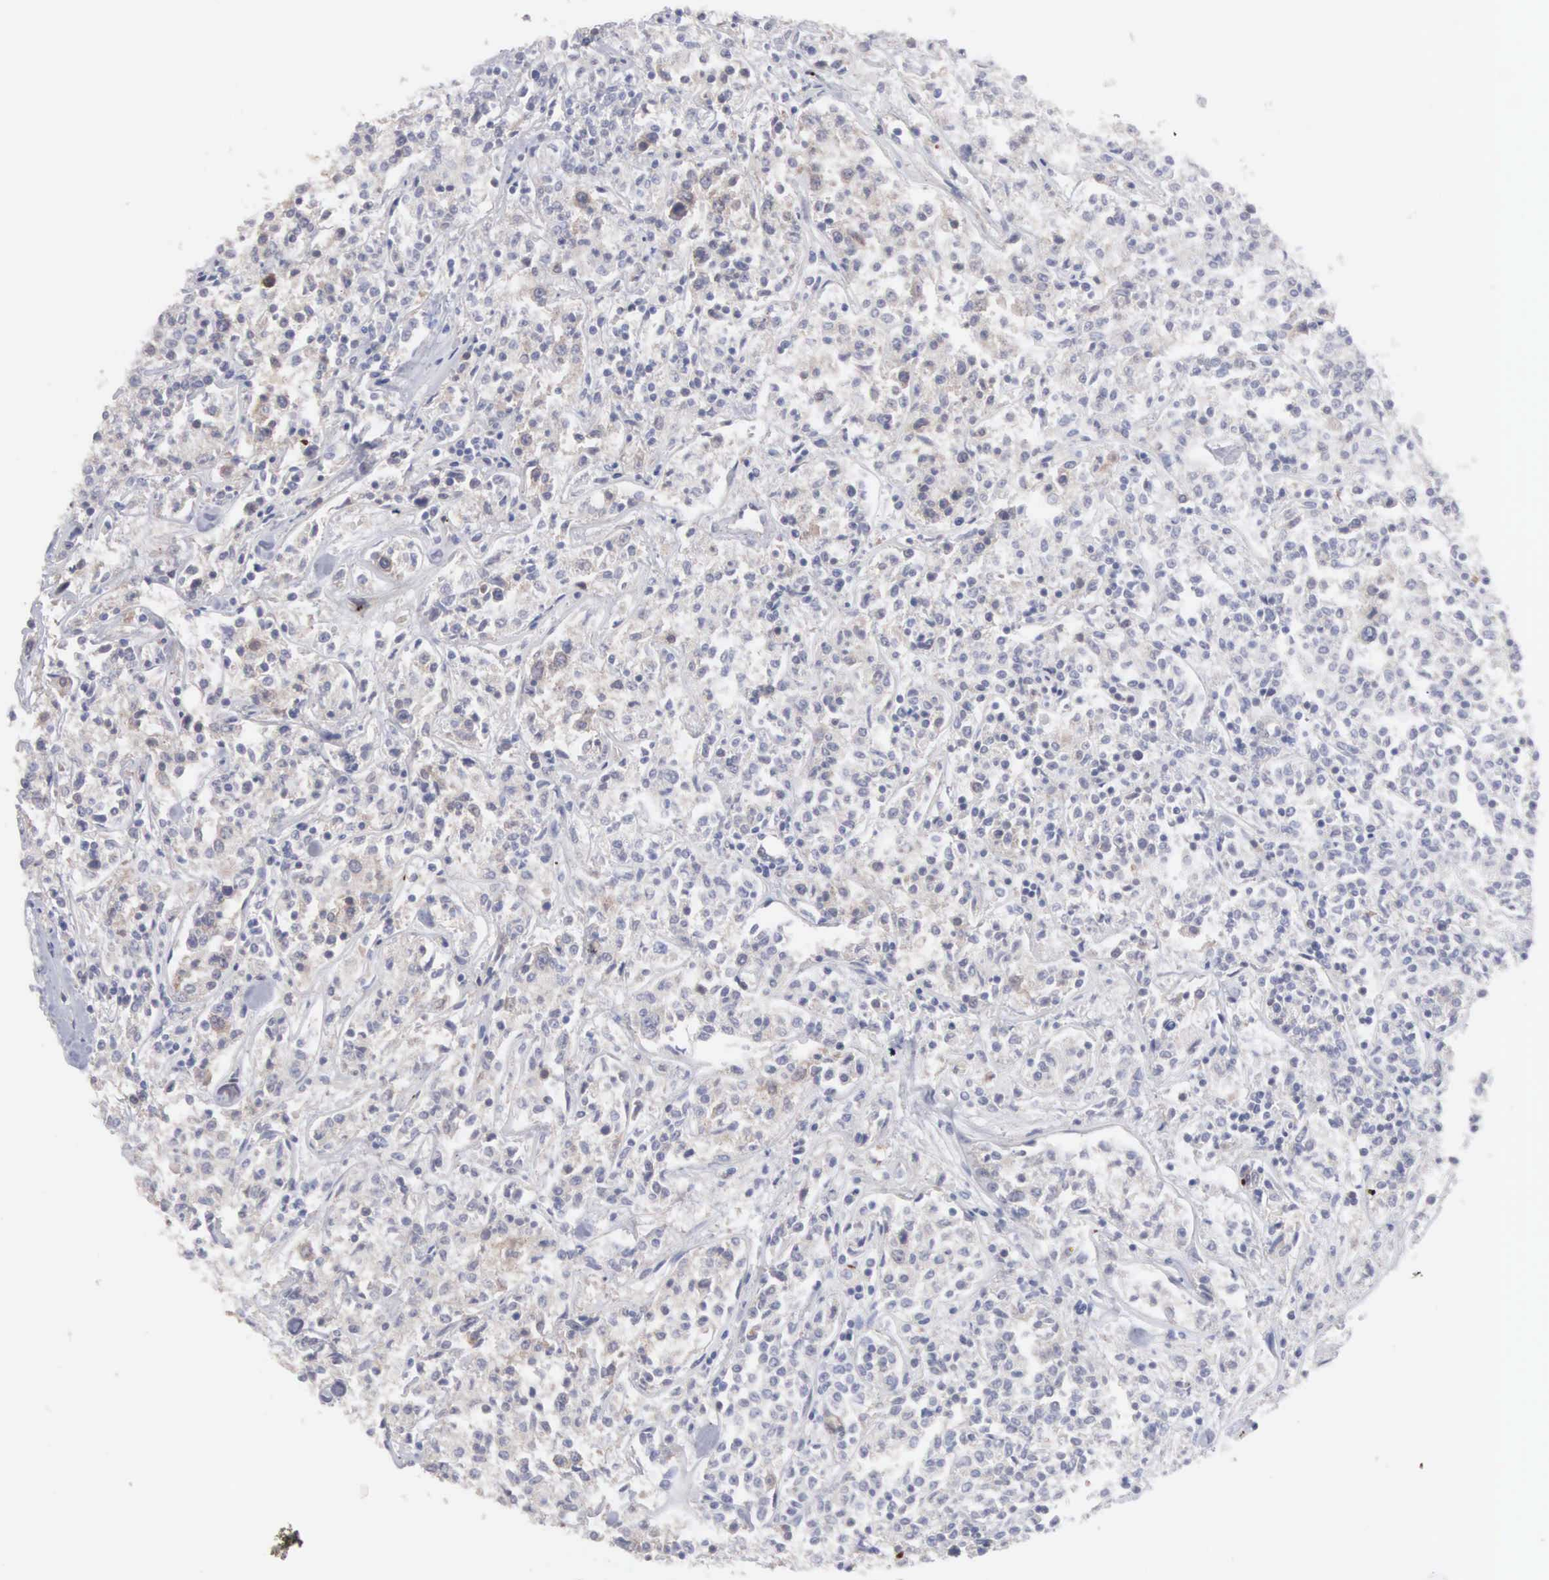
{"staining": {"intensity": "negative", "quantity": "none", "location": "none"}, "tissue": "lymphoma", "cell_type": "Tumor cells", "image_type": "cancer", "snomed": [{"axis": "morphology", "description": "Malignant lymphoma, non-Hodgkin's type, Low grade"}, {"axis": "topography", "description": "Small intestine"}], "caption": "Human lymphoma stained for a protein using immunohistochemistry (IHC) demonstrates no staining in tumor cells.", "gene": "MTHFD1", "patient": {"sex": "female", "age": 59}}